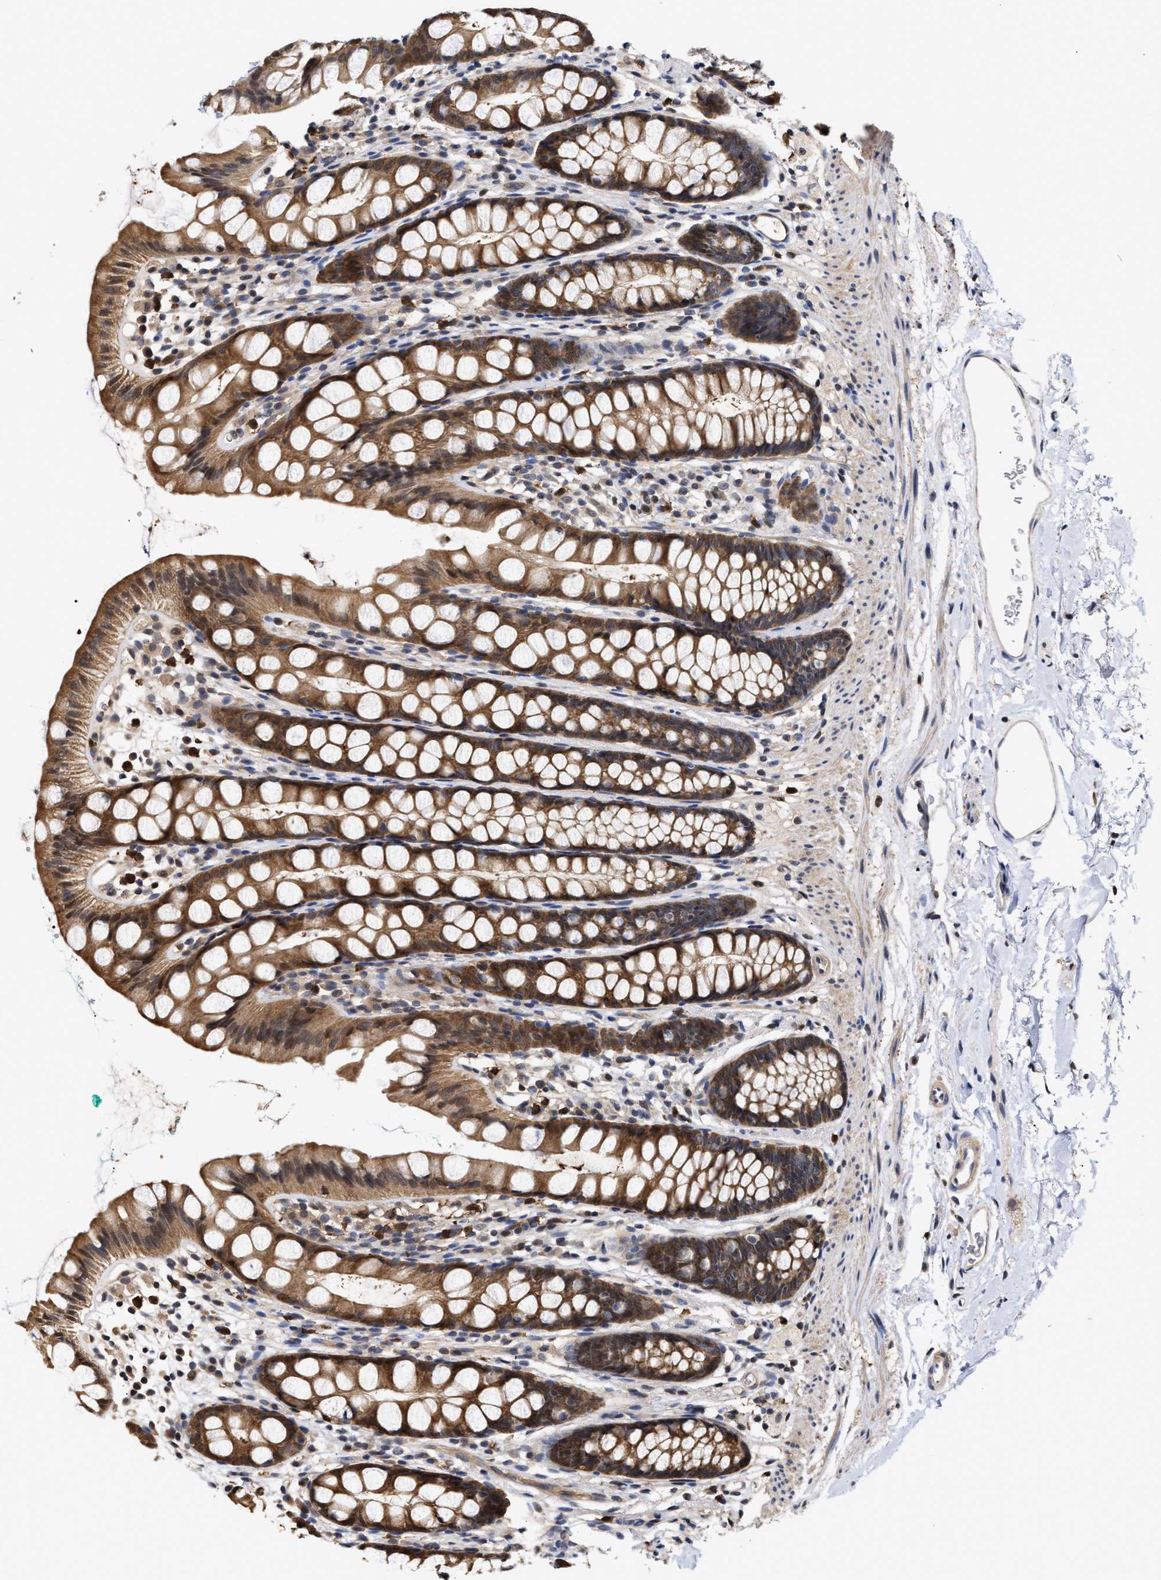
{"staining": {"intensity": "moderate", "quantity": ">75%", "location": "cytoplasmic/membranous"}, "tissue": "rectum", "cell_type": "Glandular cells", "image_type": "normal", "snomed": [{"axis": "morphology", "description": "Normal tissue, NOS"}, {"axis": "topography", "description": "Rectum"}], "caption": "About >75% of glandular cells in benign human rectum reveal moderate cytoplasmic/membranous protein positivity as visualized by brown immunohistochemical staining.", "gene": "KLHDC1", "patient": {"sex": "female", "age": 65}}